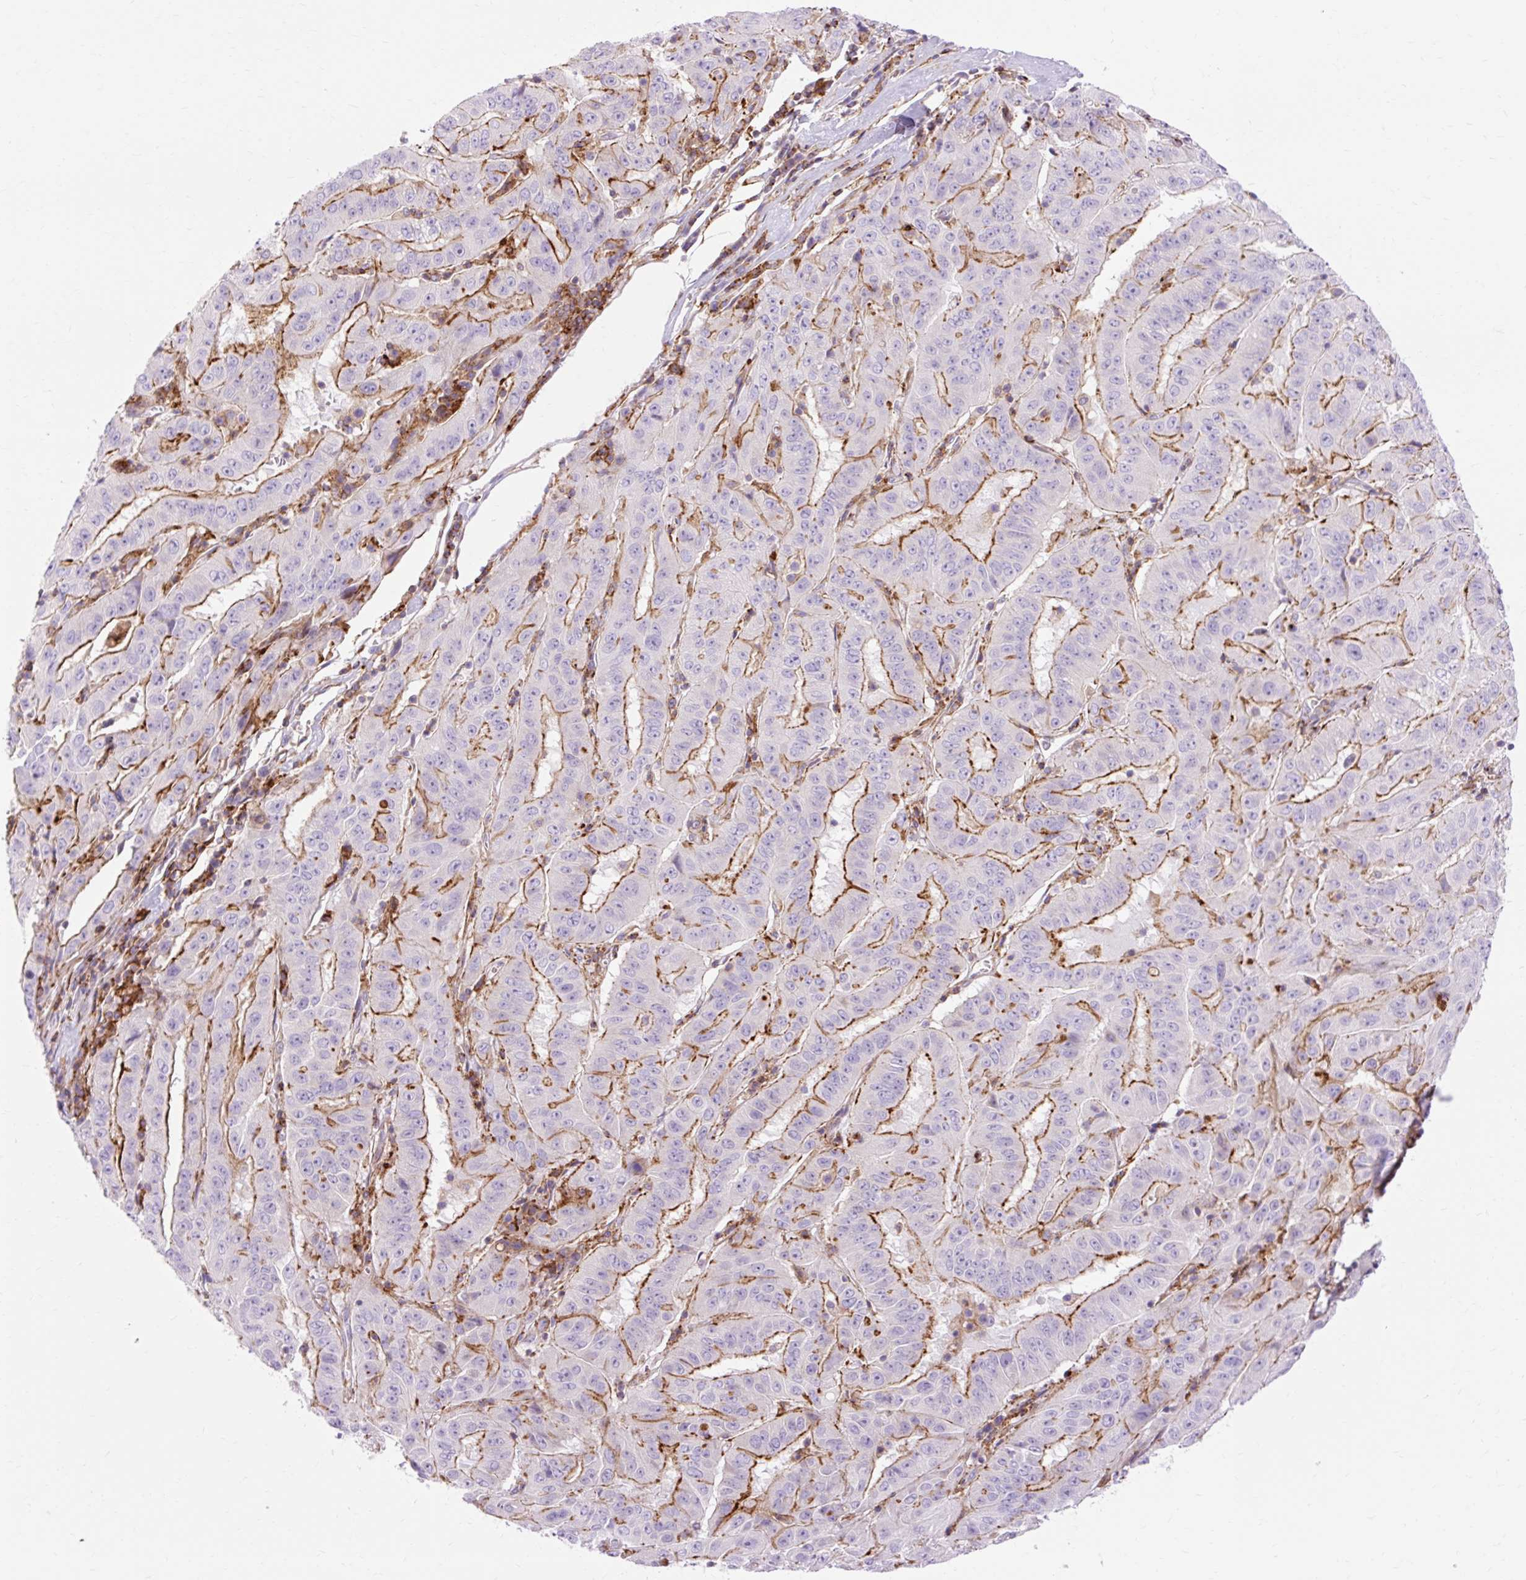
{"staining": {"intensity": "strong", "quantity": ">75%", "location": "cytoplasmic/membranous"}, "tissue": "pancreatic cancer", "cell_type": "Tumor cells", "image_type": "cancer", "snomed": [{"axis": "morphology", "description": "Adenocarcinoma, NOS"}, {"axis": "topography", "description": "Pancreas"}], "caption": "Adenocarcinoma (pancreatic) was stained to show a protein in brown. There is high levels of strong cytoplasmic/membranous expression in approximately >75% of tumor cells.", "gene": "CORO7-PAM16", "patient": {"sex": "male", "age": 63}}